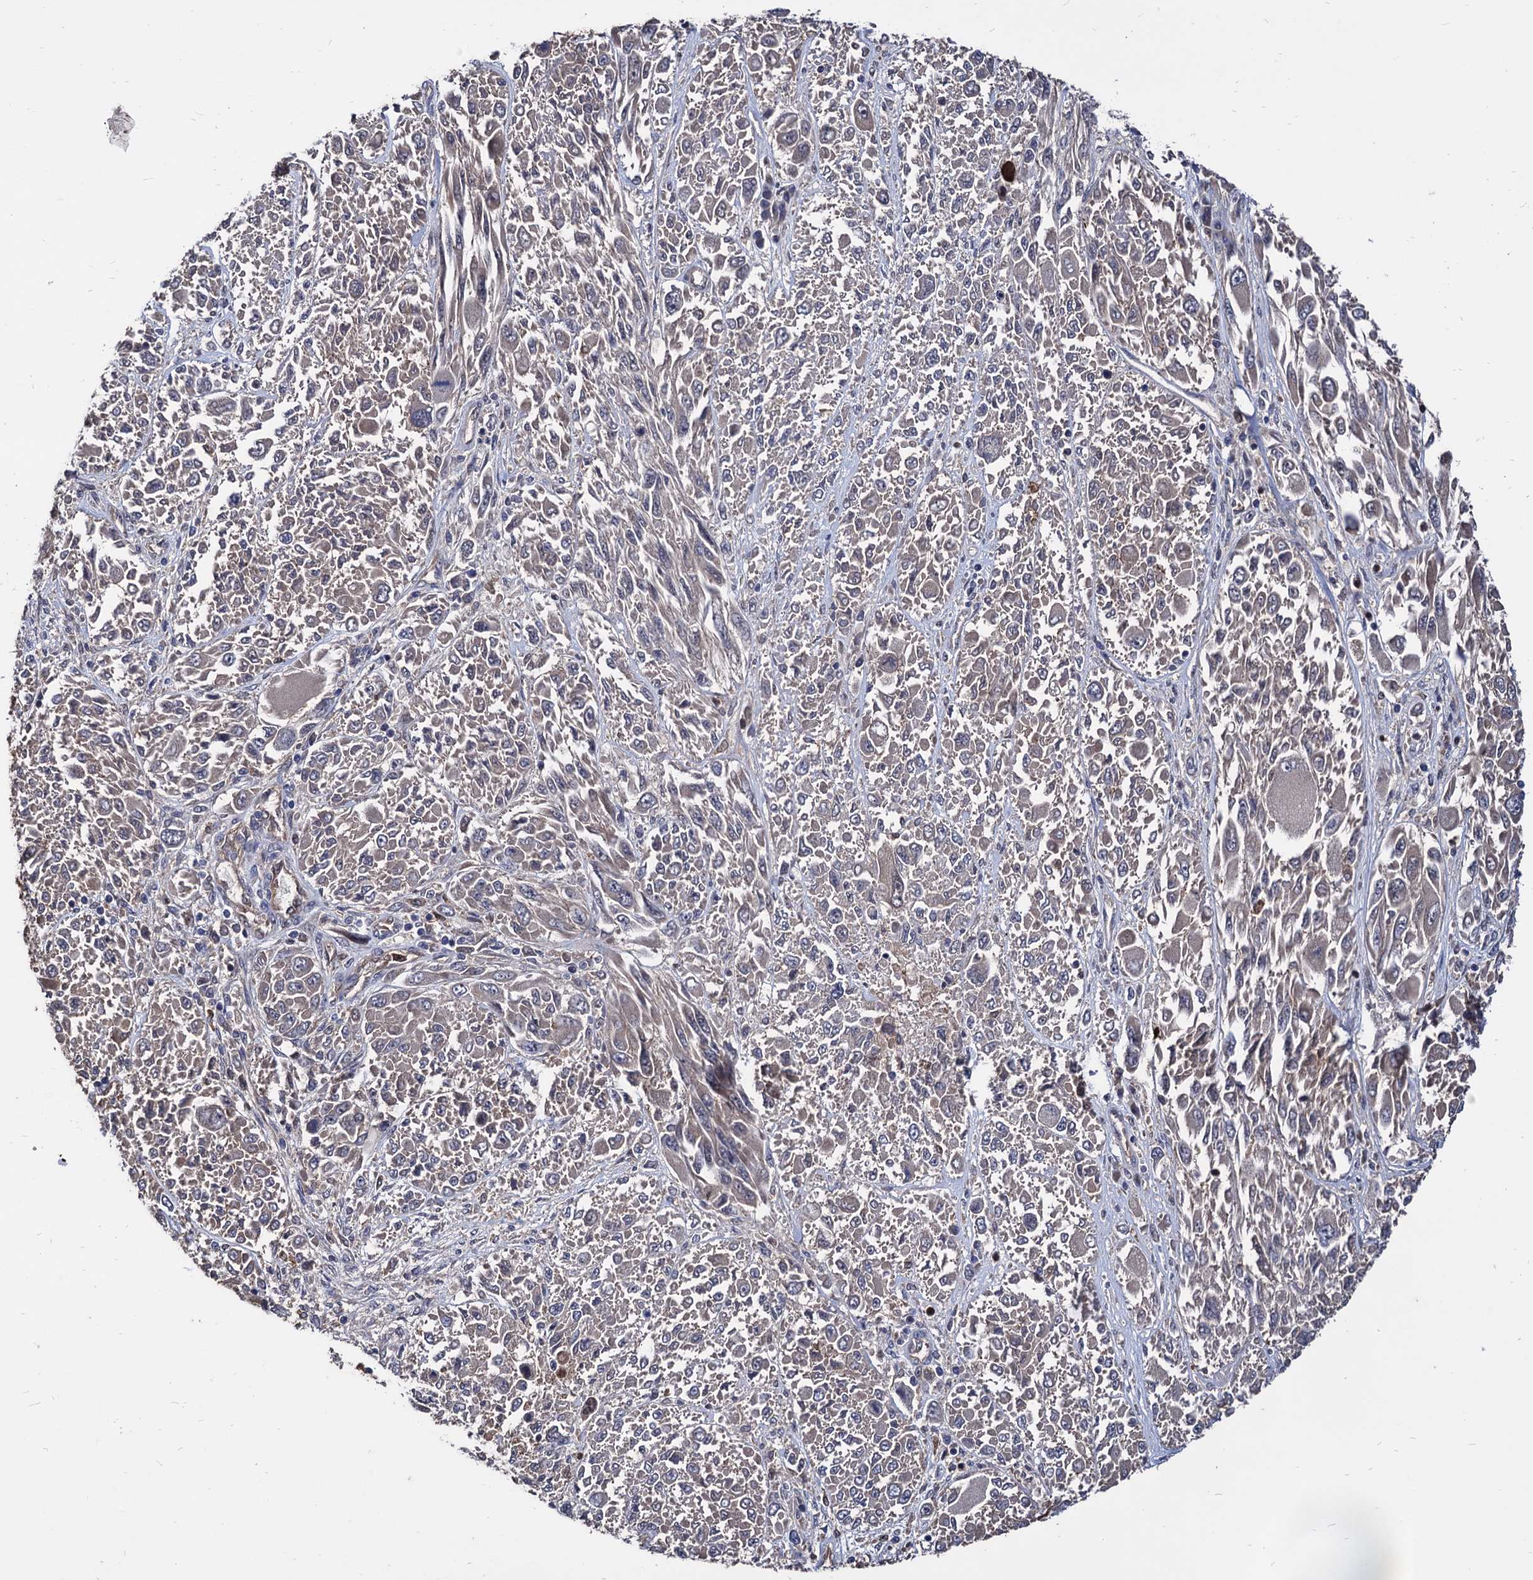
{"staining": {"intensity": "negative", "quantity": "none", "location": "none"}, "tissue": "melanoma", "cell_type": "Tumor cells", "image_type": "cancer", "snomed": [{"axis": "morphology", "description": "Malignant melanoma, NOS"}, {"axis": "topography", "description": "Skin"}], "caption": "Tumor cells are negative for protein expression in human melanoma.", "gene": "CPPED1", "patient": {"sex": "female", "age": 91}}